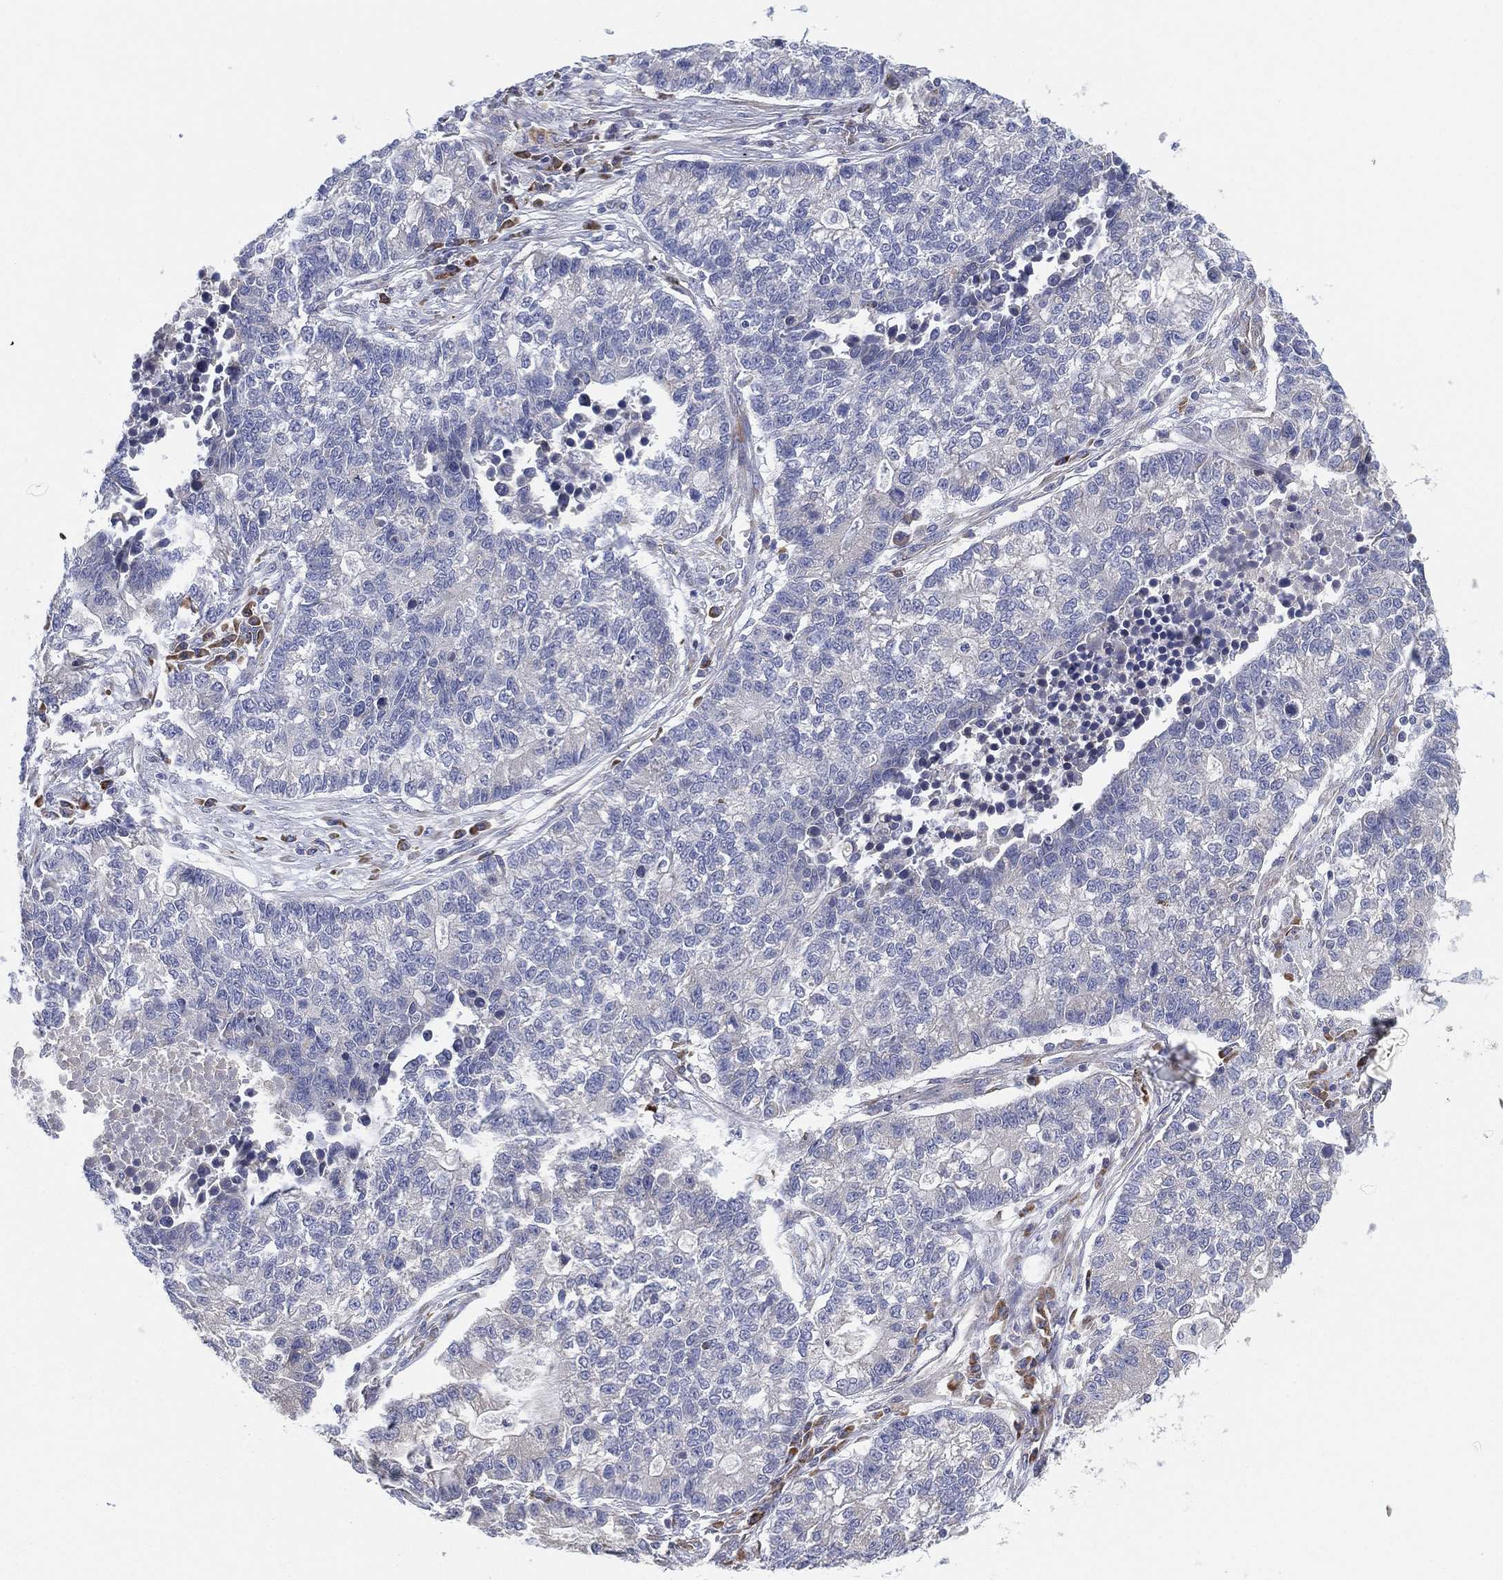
{"staining": {"intensity": "negative", "quantity": "none", "location": "none"}, "tissue": "lung cancer", "cell_type": "Tumor cells", "image_type": "cancer", "snomed": [{"axis": "morphology", "description": "Adenocarcinoma, NOS"}, {"axis": "topography", "description": "Lung"}], "caption": "Lung cancer was stained to show a protein in brown. There is no significant positivity in tumor cells. (DAB (3,3'-diaminobenzidine) immunohistochemistry, high magnification).", "gene": "TMEM40", "patient": {"sex": "male", "age": 57}}